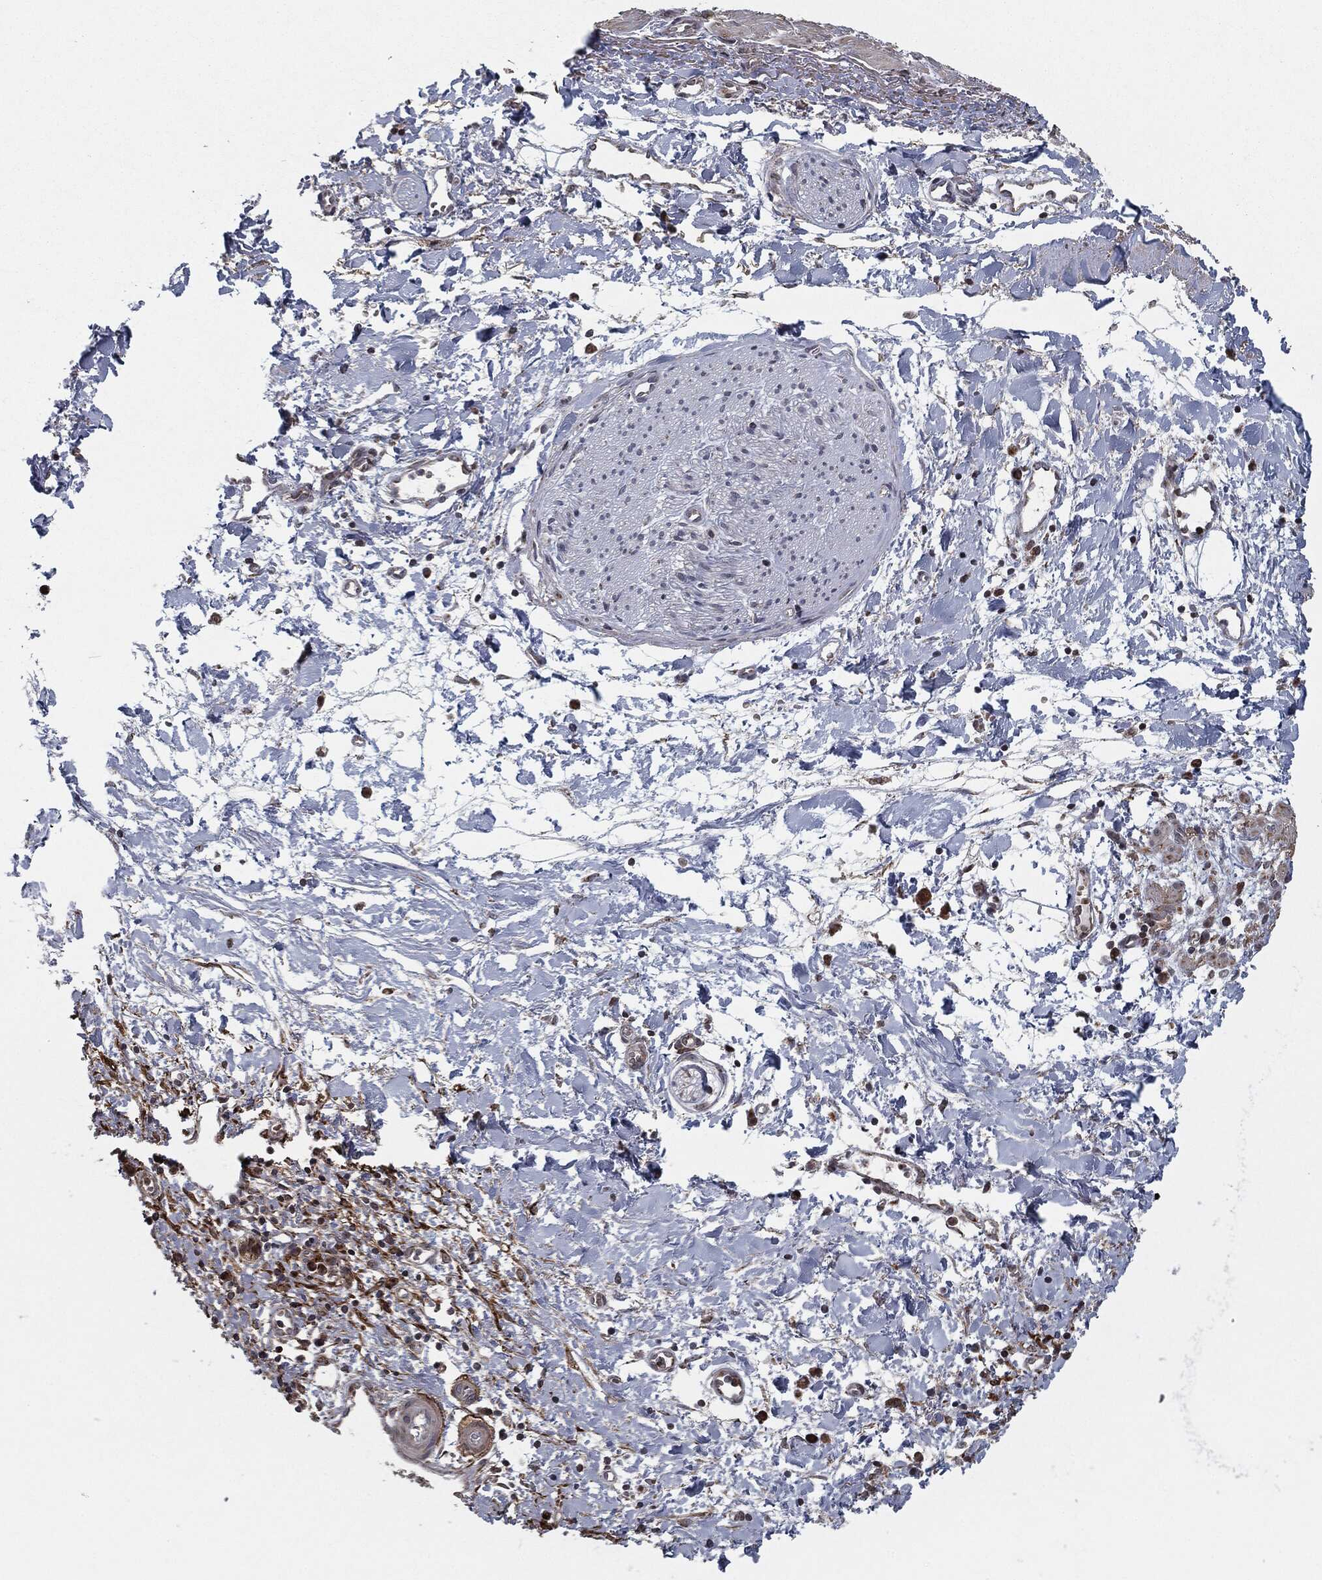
{"staining": {"intensity": "negative", "quantity": "none", "location": "none"}, "tissue": "adipose tissue", "cell_type": "Adipocytes", "image_type": "normal", "snomed": [{"axis": "morphology", "description": "Normal tissue, NOS"}, {"axis": "morphology", "description": "Adenocarcinoma, NOS"}, {"axis": "topography", "description": "Pancreas"}, {"axis": "topography", "description": "Peripheral nerve tissue"}], "caption": "The photomicrograph displays no significant positivity in adipocytes of adipose tissue. The staining is performed using DAB (3,3'-diaminobenzidine) brown chromogen with nuclei counter-stained in using hematoxylin.", "gene": "CHCHD2", "patient": {"sex": "male", "age": 61}}